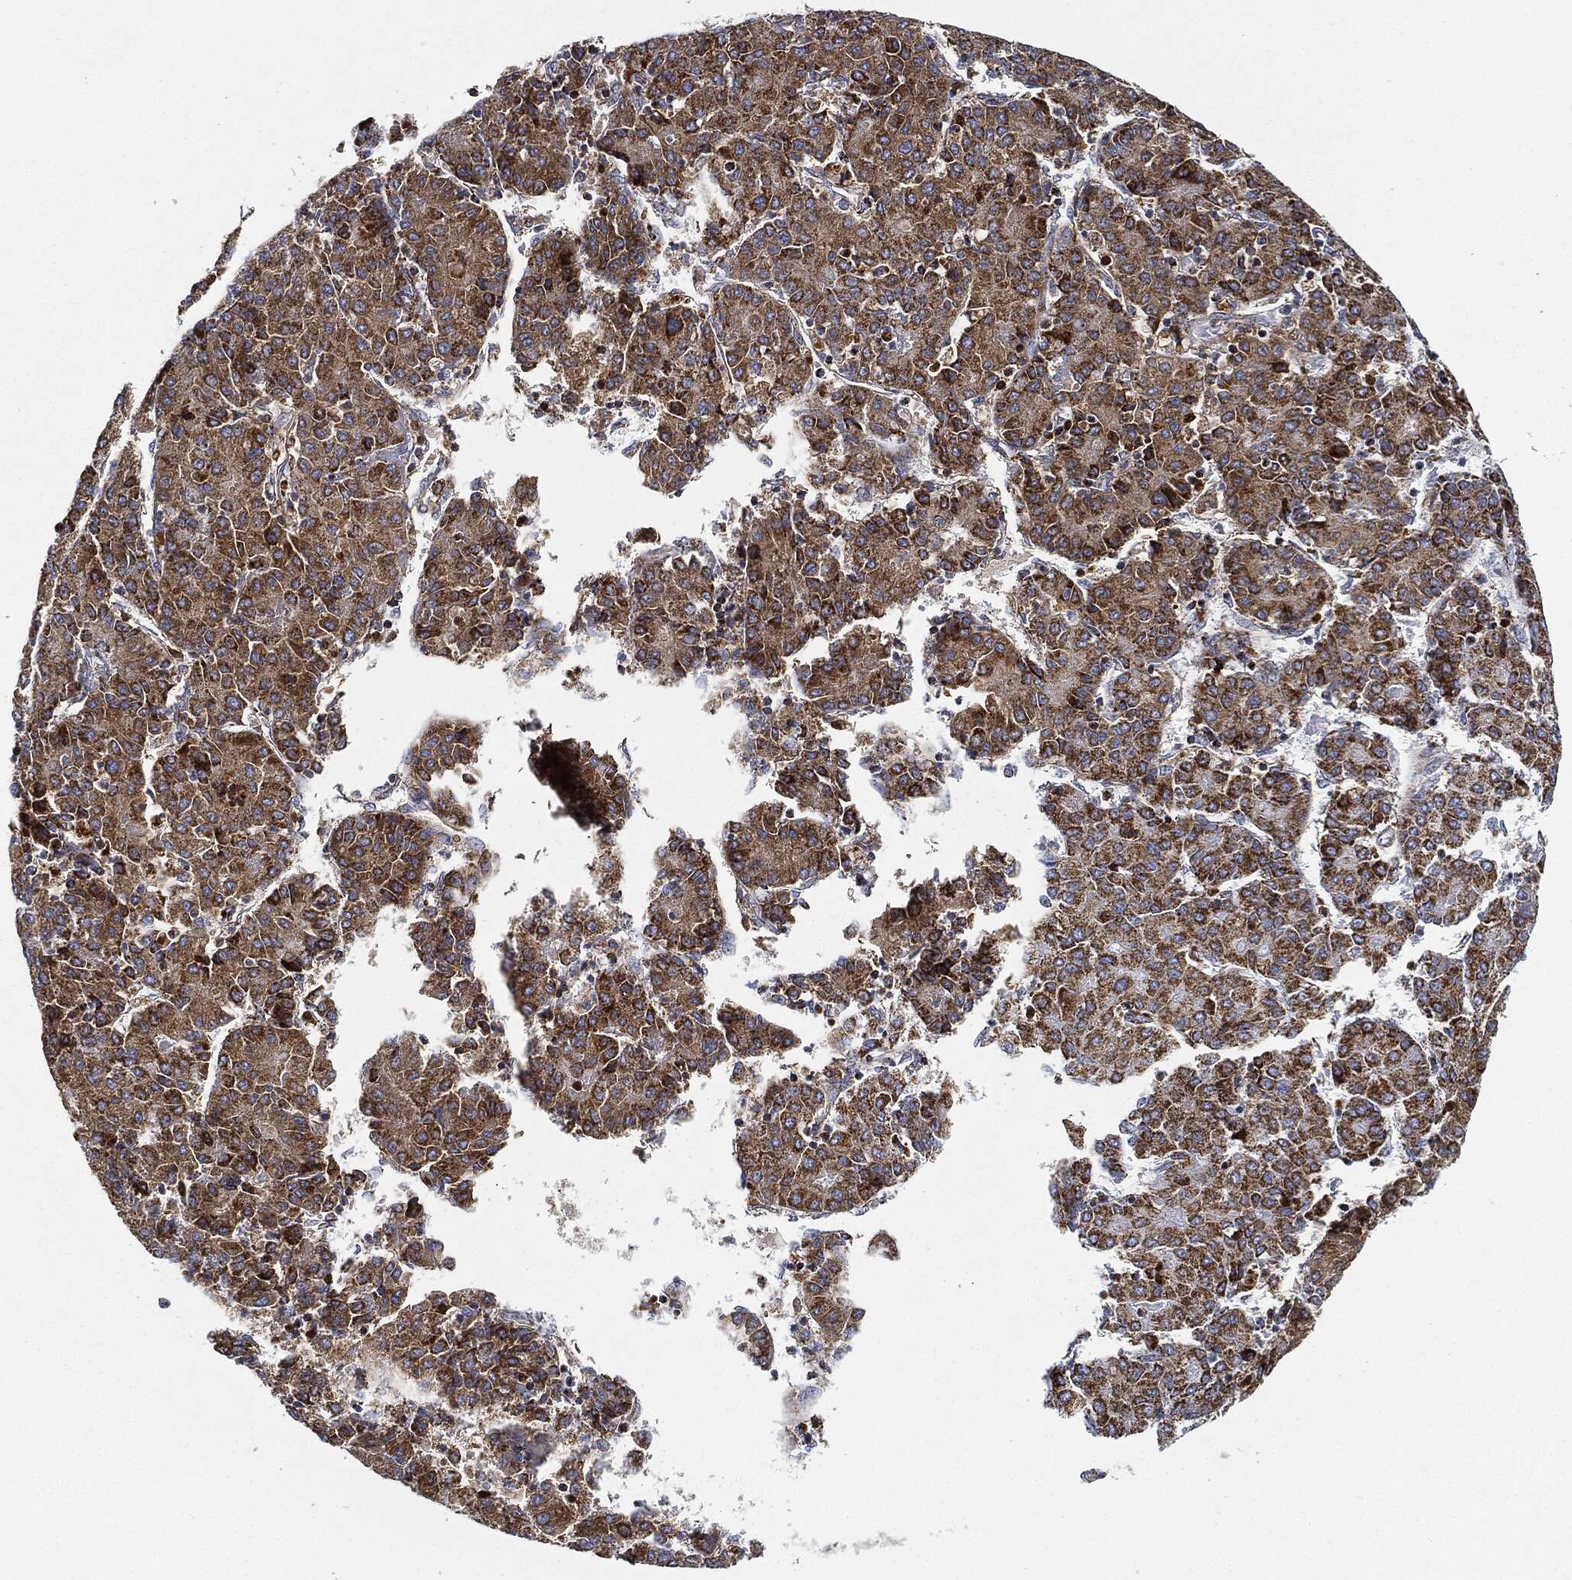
{"staining": {"intensity": "strong", "quantity": ">75%", "location": "cytoplasmic/membranous"}, "tissue": "liver cancer", "cell_type": "Tumor cells", "image_type": "cancer", "snomed": [{"axis": "morphology", "description": "Carcinoma, Hepatocellular, NOS"}, {"axis": "topography", "description": "Liver"}], "caption": "Tumor cells show strong cytoplasmic/membranous expression in approximately >75% of cells in liver cancer (hepatocellular carcinoma).", "gene": "CAPN15", "patient": {"sex": "male", "age": 65}}